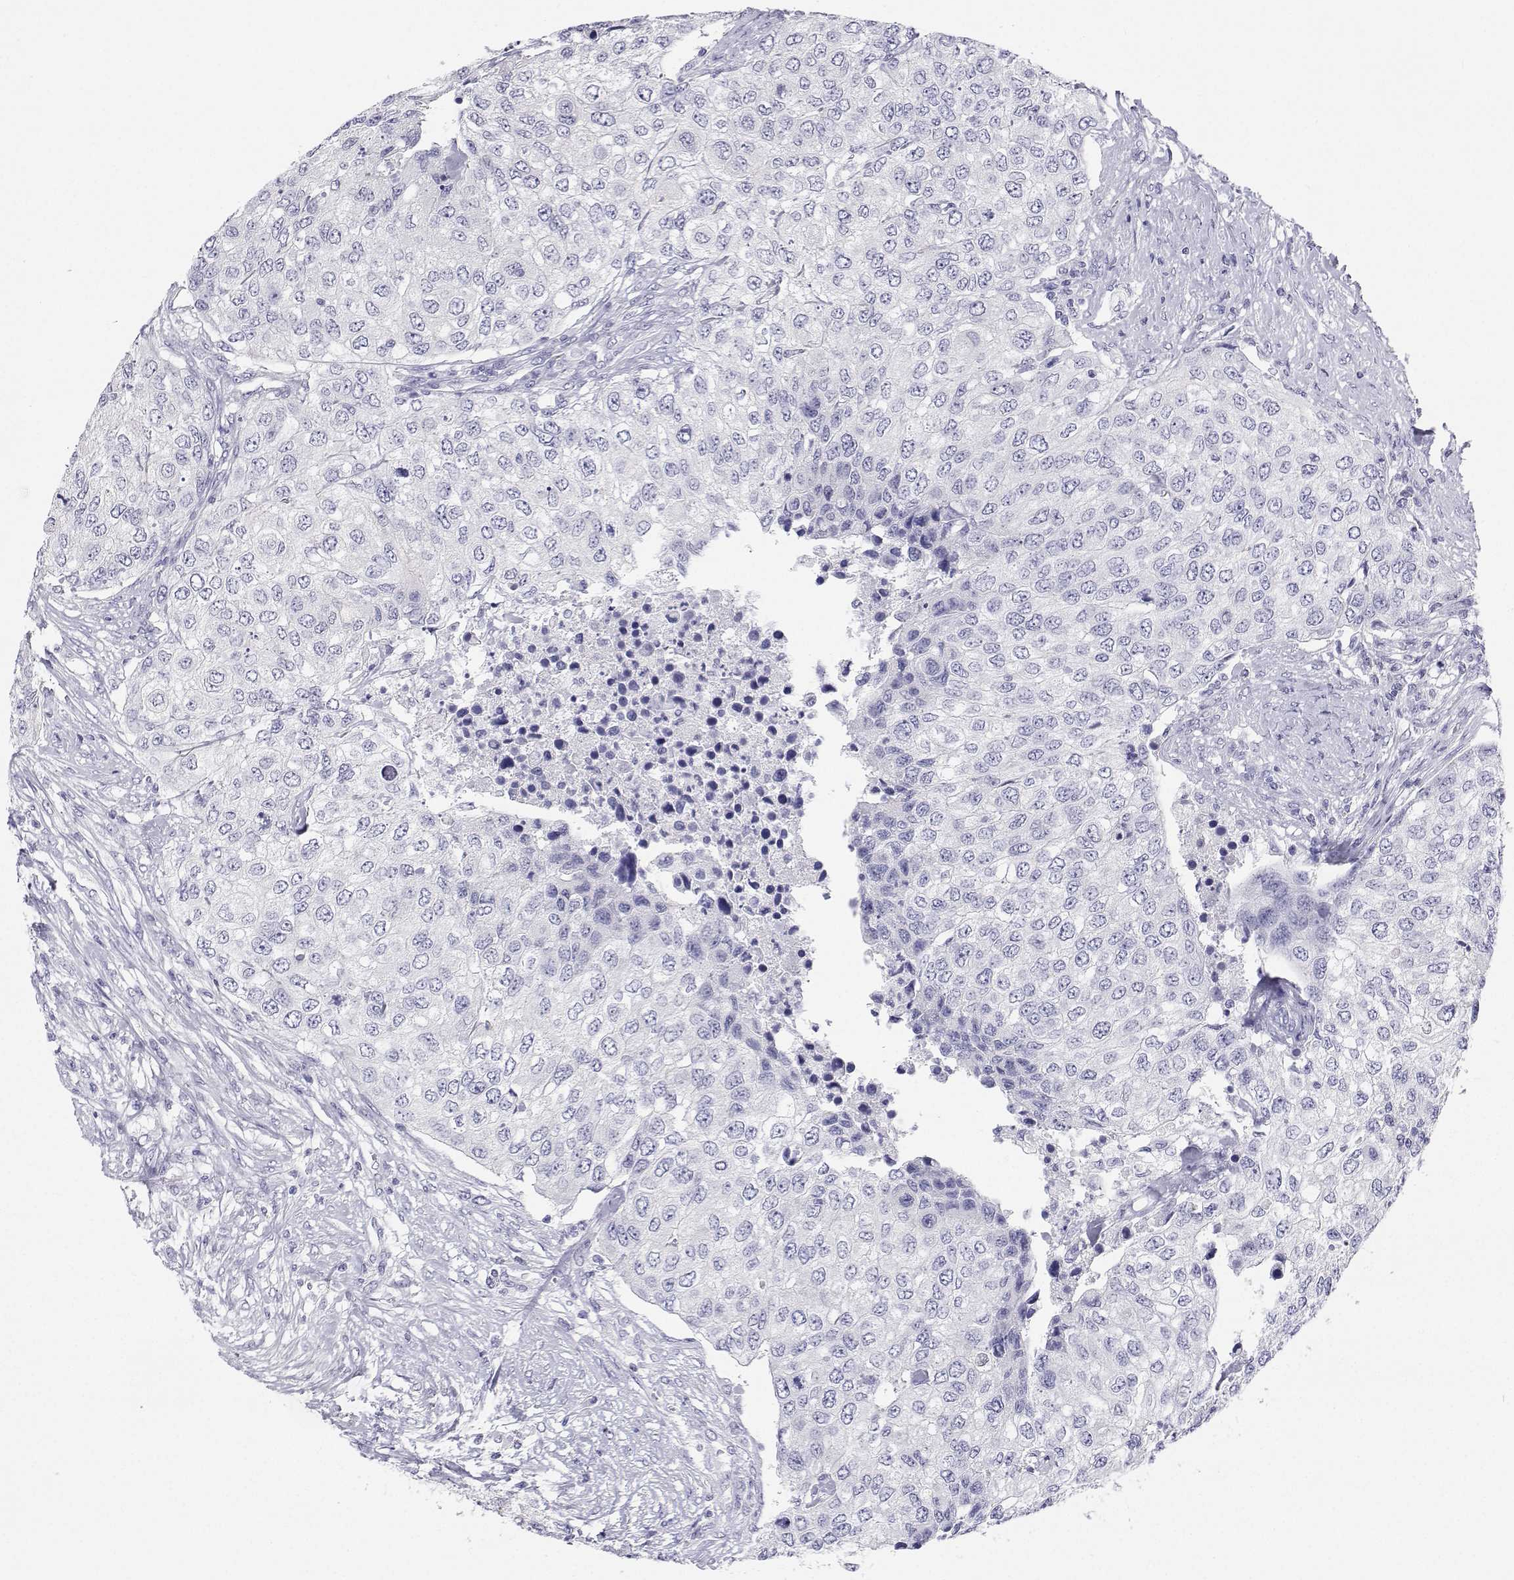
{"staining": {"intensity": "negative", "quantity": "none", "location": "none"}, "tissue": "urothelial cancer", "cell_type": "Tumor cells", "image_type": "cancer", "snomed": [{"axis": "morphology", "description": "Urothelial carcinoma, High grade"}, {"axis": "topography", "description": "Urinary bladder"}], "caption": "Immunohistochemistry (IHC) histopathology image of neoplastic tissue: human urothelial carcinoma (high-grade) stained with DAB (3,3'-diaminobenzidine) exhibits no significant protein staining in tumor cells.", "gene": "BHMT", "patient": {"sex": "female", "age": 78}}